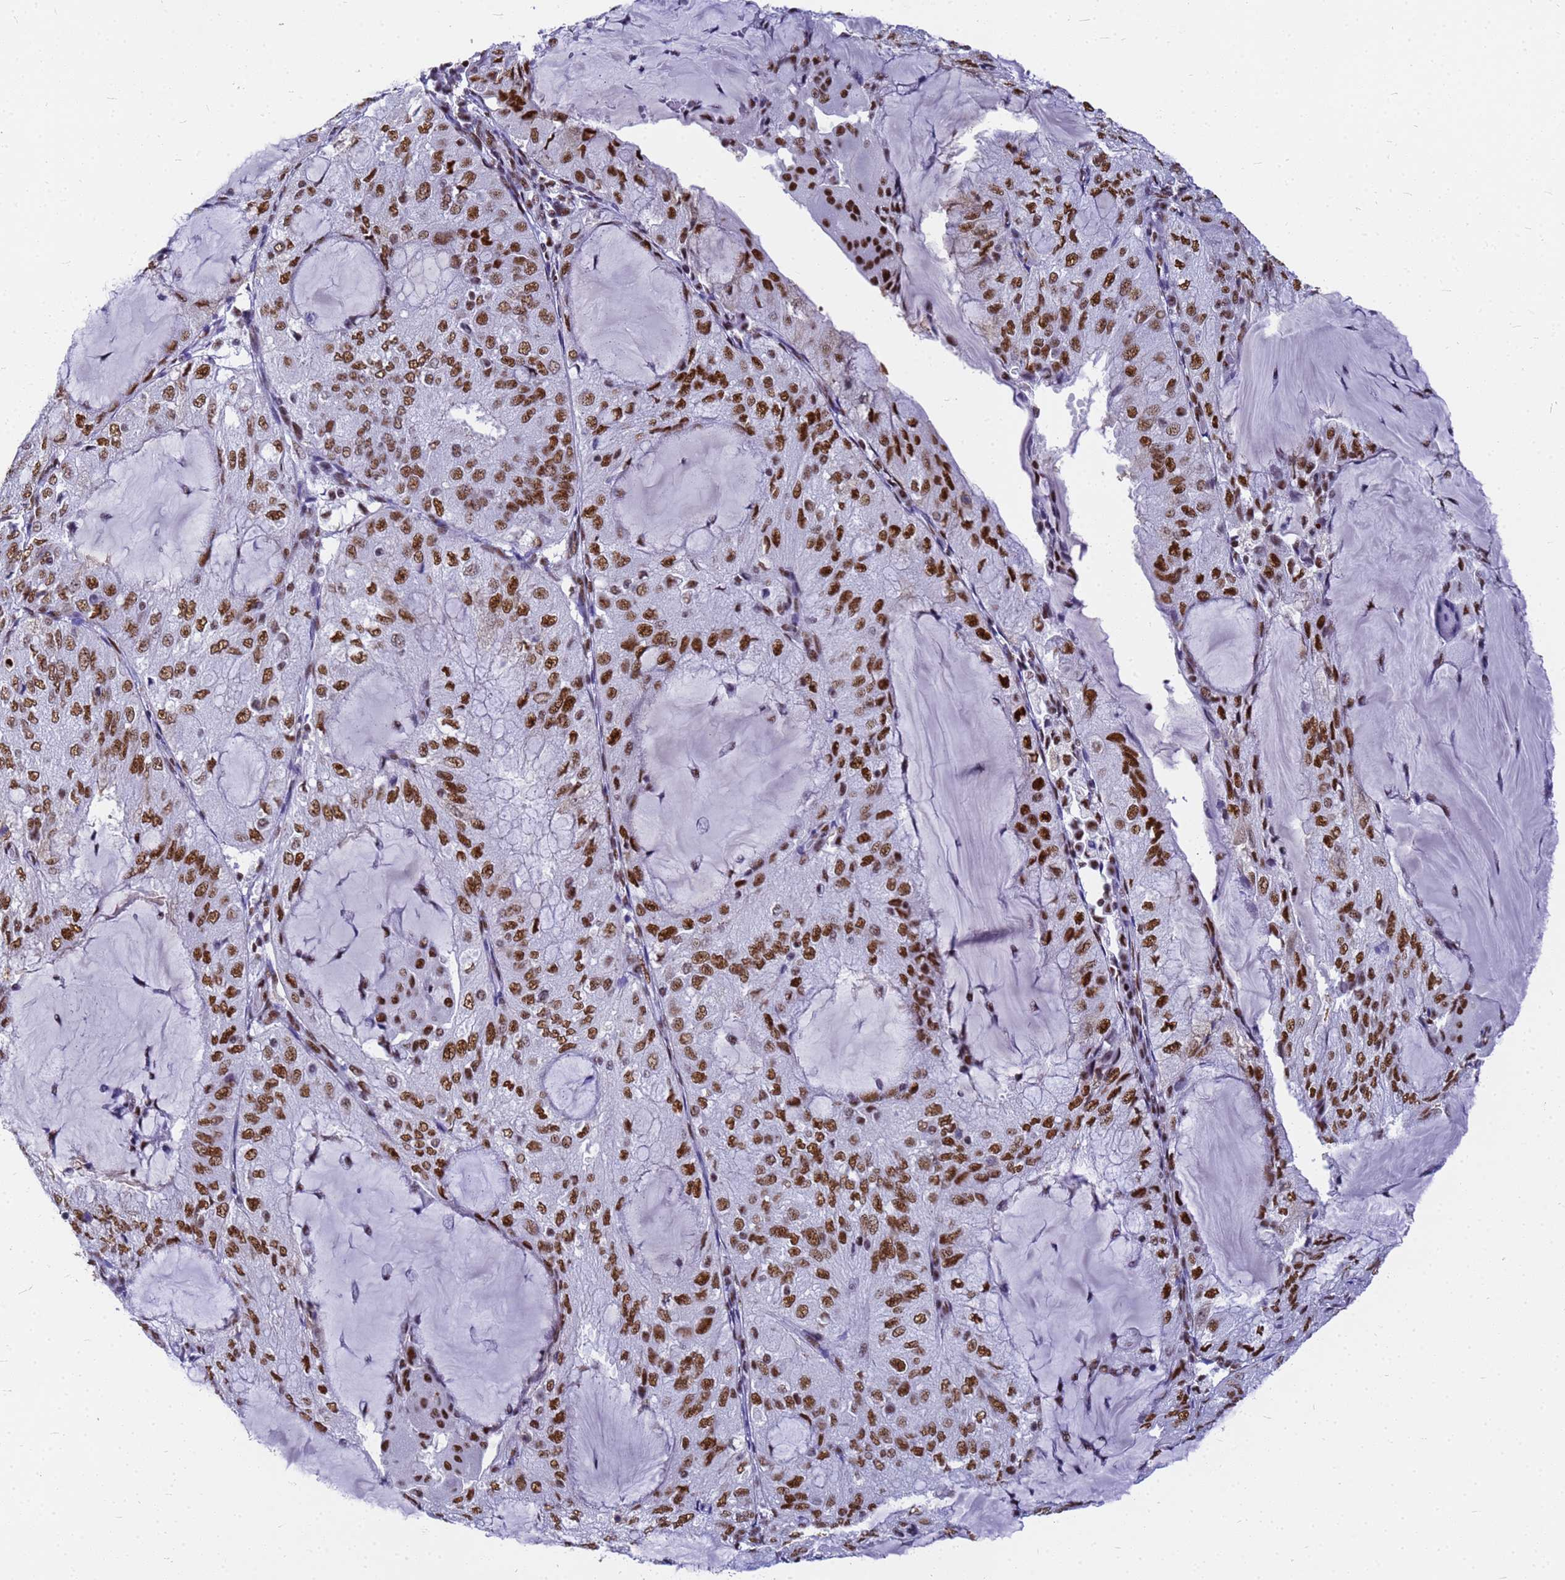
{"staining": {"intensity": "strong", "quantity": ">75%", "location": "nuclear"}, "tissue": "endometrial cancer", "cell_type": "Tumor cells", "image_type": "cancer", "snomed": [{"axis": "morphology", "description": "Adenocarcinoma, NOS"}, {"axis": "topography", "description": "Endometrium"}], "caption": "DAB immunohistochemical staining of human endometrial adenocarcinoma exhibits strong nuclear protein positivity in about >75% of tumor cells.", "gene": "SART3", "patient": {"sex": "female", "age": 81}}